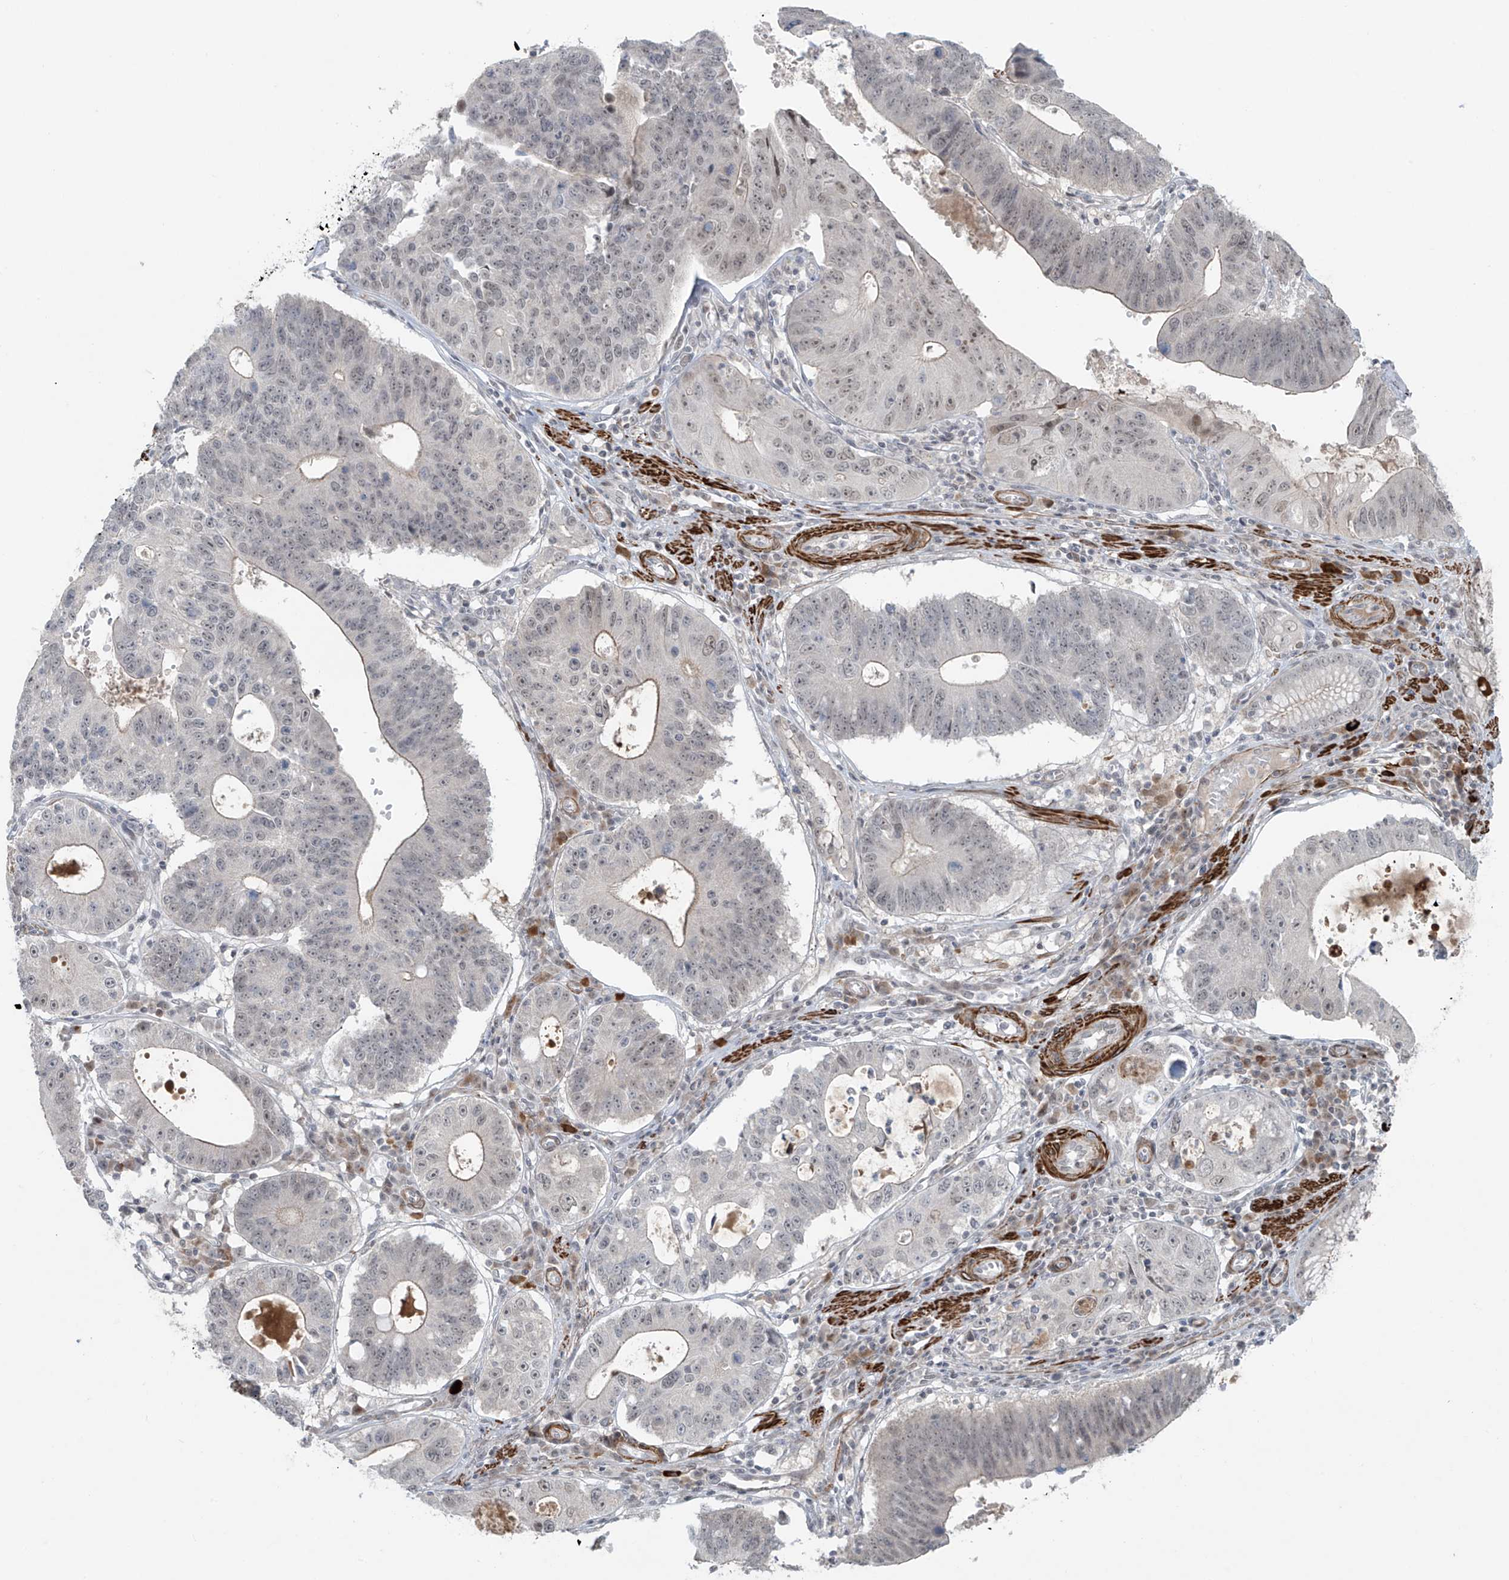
{"staining": {"intensity": "weak", "quantity": "25%-75%", "location": "nuclear"}, "tissue": "stomach cancer", "cell_type": "Tumor cells", "image_type": "cancer", "snomed": [{"axis": "morphology", "description": "Adenocarcinoma, NOS"}, {"axis": "topography", "description": "Stomach"}], "caption": "IHC staining of stomach adenocarcinoma, which demonstrates low levels of weak nuclear expression in about 25%-75% of tumor cells indicating weak nuclear protein expression. The staining was performed using DAB (brown) for protein detection and nuclei were counterstained in hematoxylin (blue).", "gene": "RASGEF1A", "patient": {"sex": "male", "age": 59}}